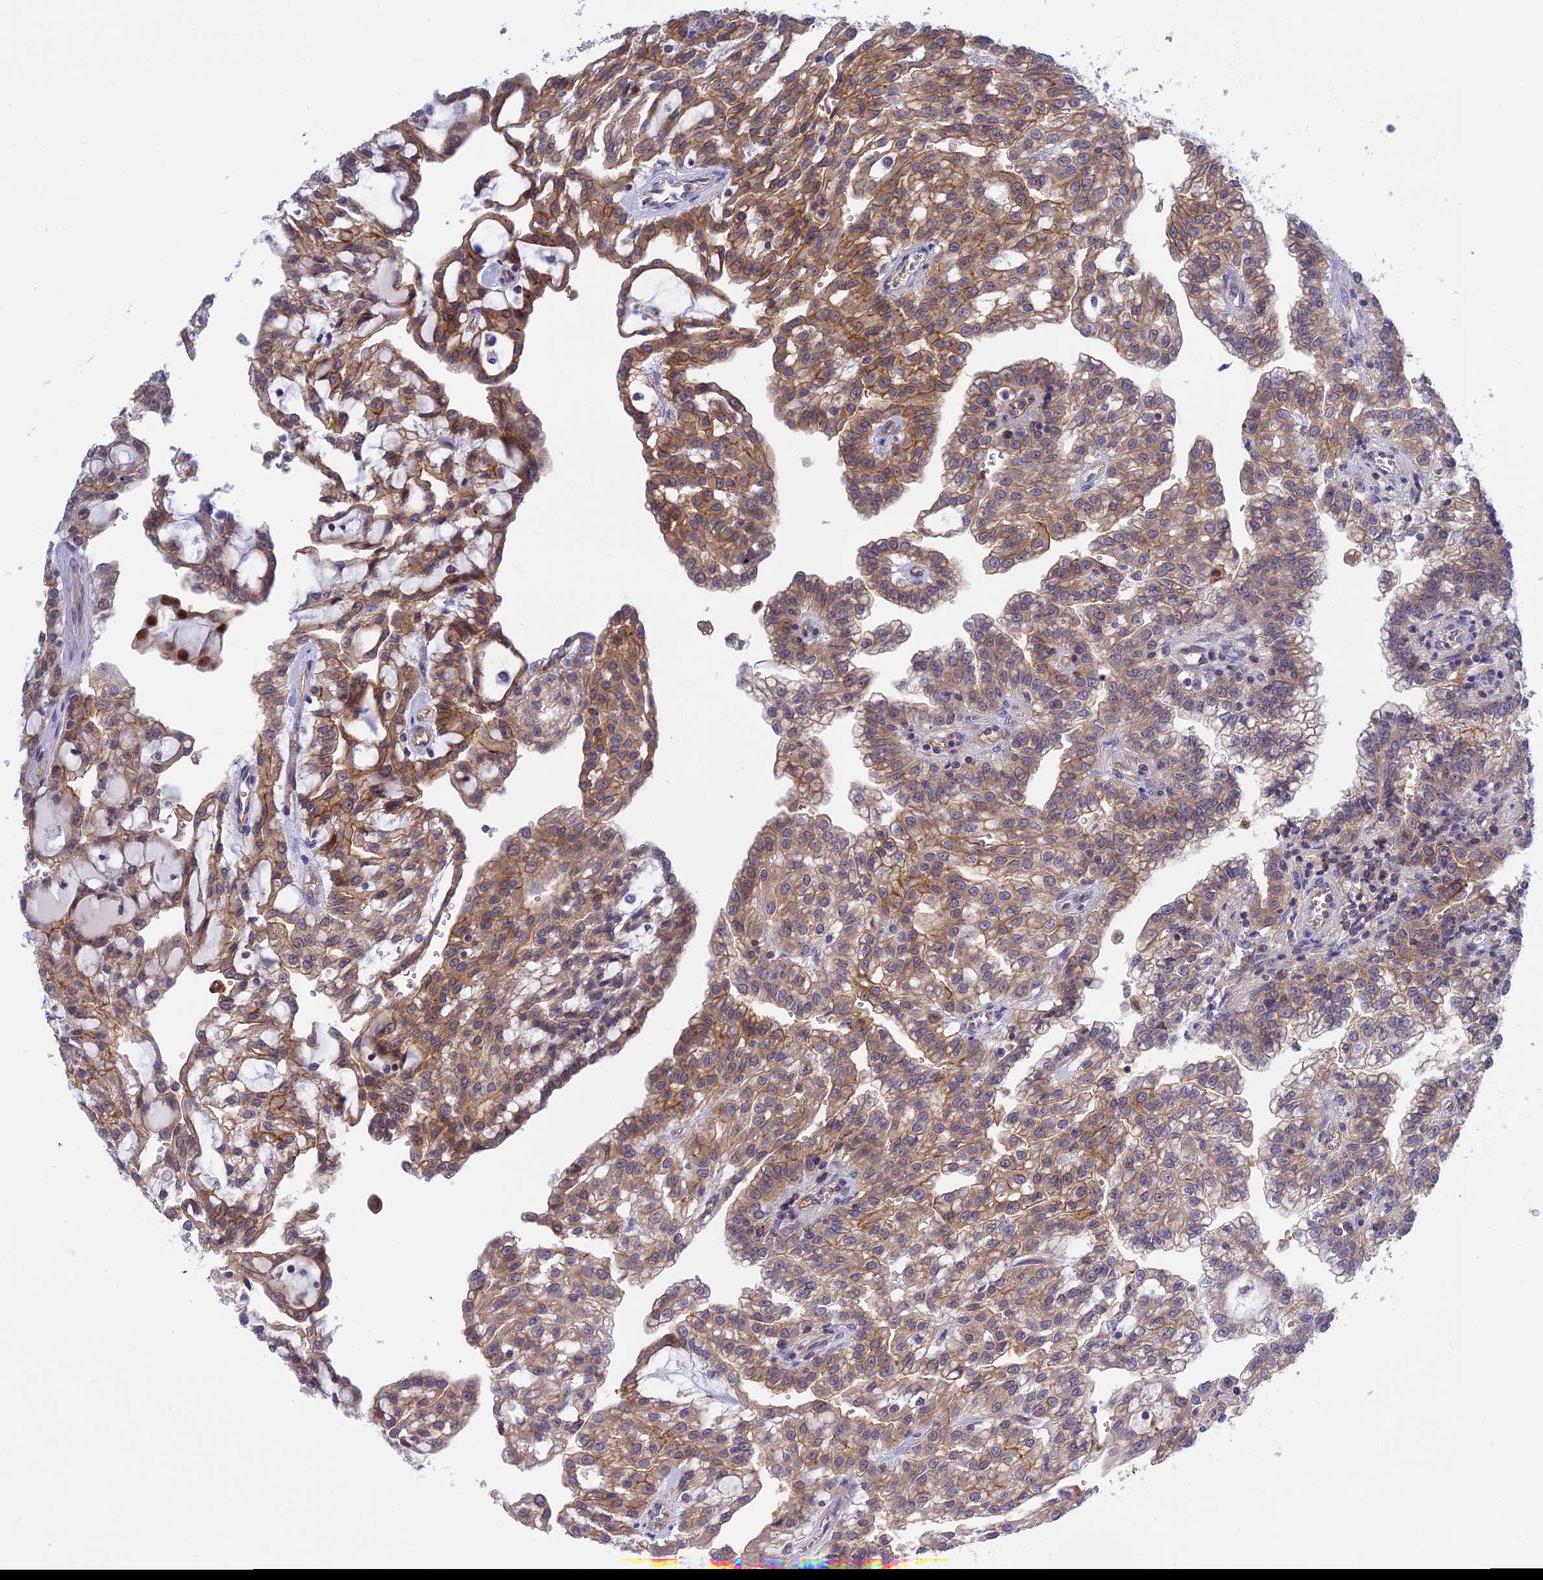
{"staining": {"intensity": "moderate", "quantity": ">75%", "location": "cytoplasmic/membranous"}, "tissue": "renal cancer", "cell_type": "Tumor cells", "image_type": "cancer", "snomed": [{"axis": "morphology", "description": "Adenocarcinoma, NOS"}, {"axis": "topography", "description": "Kidney"}], "caption": "Tumor cells display medium levels of moderate cytoplasmic/membranous positivity in about >75% of cells in human renal cancer (adenocarcinoma).", "gene": "TCEA1", "patient": {"sex": "male", "age": 63}}